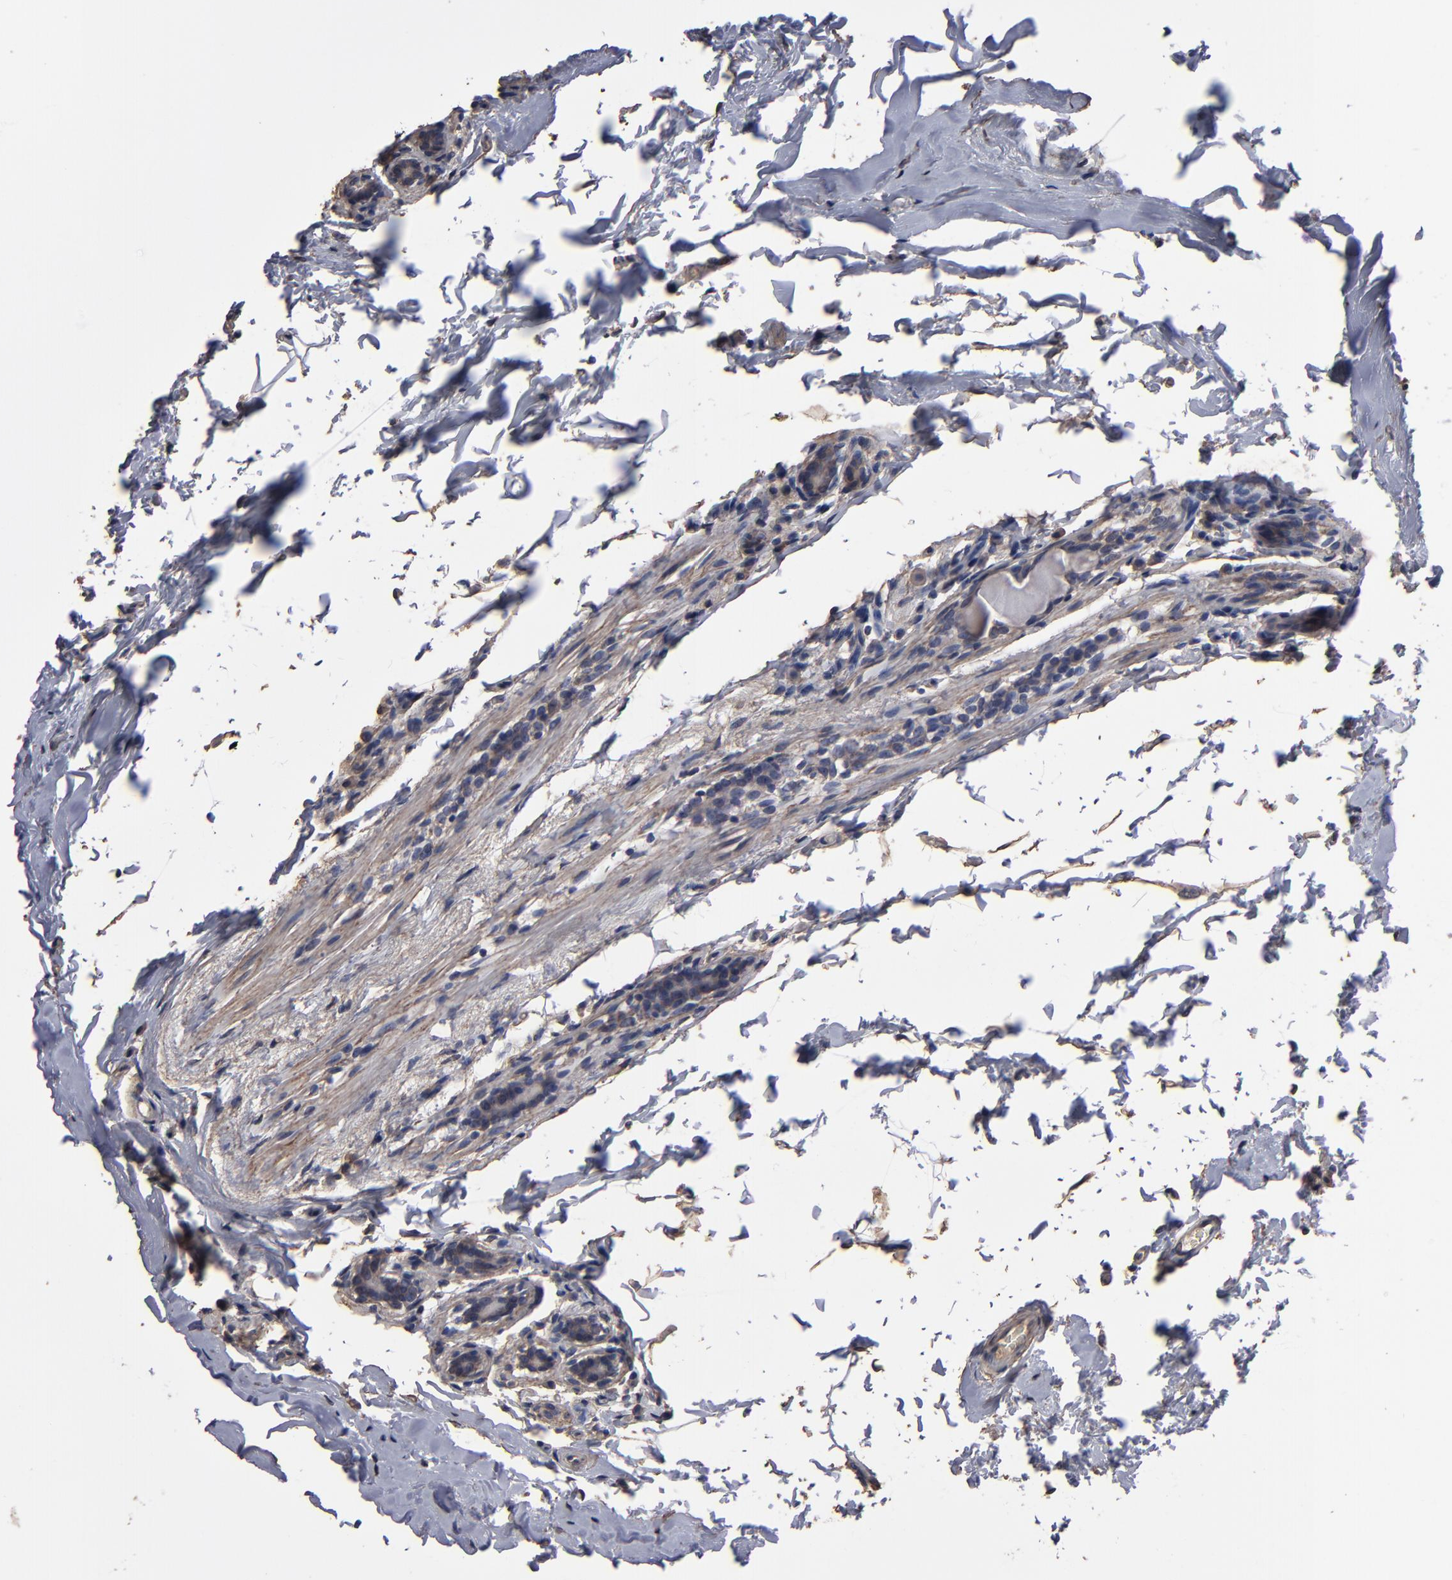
{"staining": {"intensity": "weak", "quantity": ">75%", "location": "cytoplasmic/membranous"}, "tissue": "breast cancer", "cell_type": "Tumor cells", "image_type": "cancer", "snomed": [{"axis": "morphology", "description": "Lobular carcinoma"}, {"axis": "topography", "description": "Breast"}], "caption": "Breast cancer (lobular carcinoma) tissue exhibits weak cytoplasmic/membranous staining in about >75% of tumor cells, visualized by immunohistochemistry. (DAB IHC with brightfield microscopy, high magnification).", "gene": "DMD", "patient": {"sex": "female", "age": 55}}